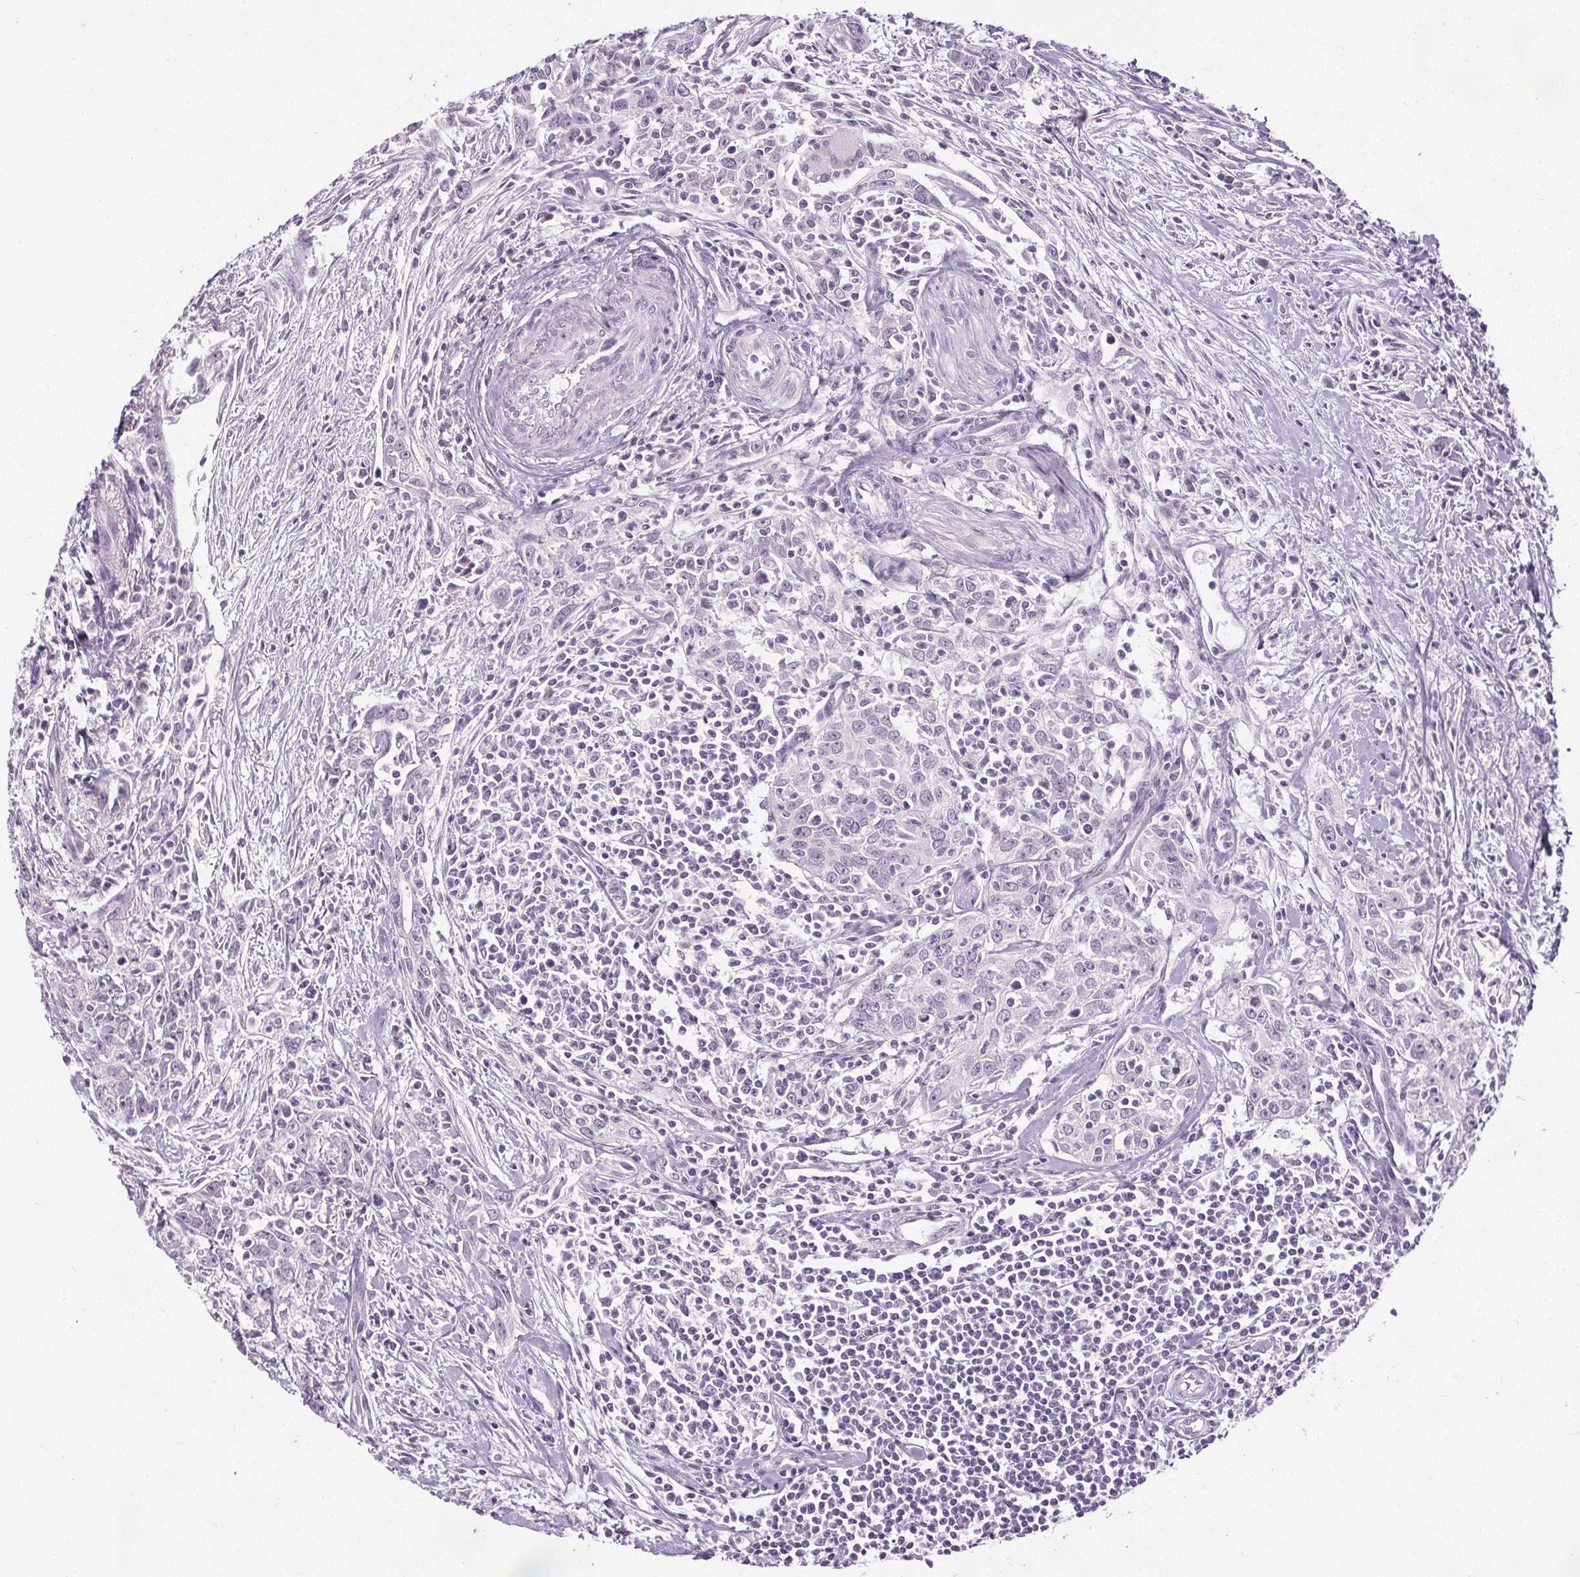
{"staining": {"intensity": "negative", "quantity": "none", "location": "none"}, "tissue": "urothelial cancer", "cell_type": "Tumor cells", "image_type": "cancer", "snomed": [{"axis": "morphology", "description": "Urothelial carcinoma, High grade"}, {"axis": "topography", "description": "Urinary bladder"}], "caption": "Histopathology image shows no protein staining in tumor cells of urothelial carcinoma (high-grade) tissue.", "gene": "SLC2A9", "patient": {"sex": "male", "age": 83}}